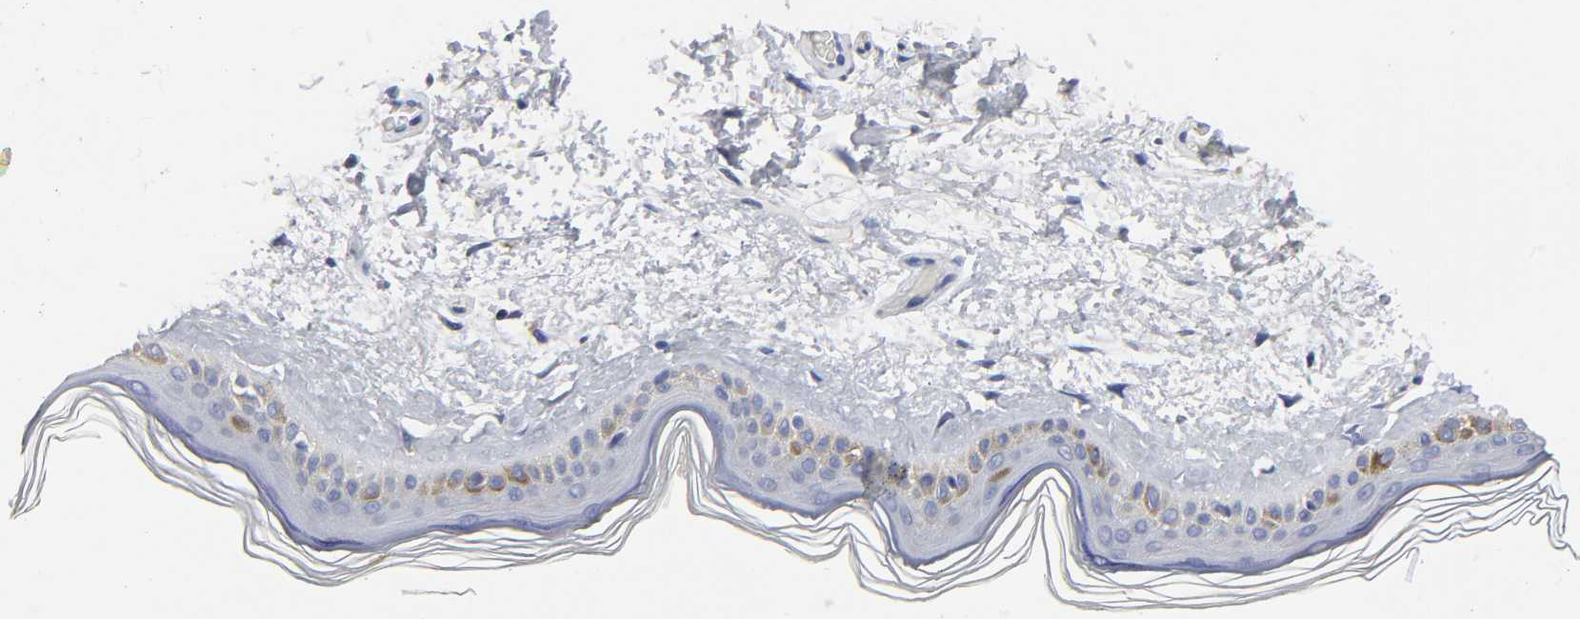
{"staining": {"intensity": "negative", "quantity": "none", "location": "none"}, "tissue": "skin", "cell_type": "Fibroblasts", "image_type": "normal", "snomed": [{"axis": "morphology", "description": "Normal tissue, NOS"}, {"axis": "topography", "description": "Skin"}], "caption": "Immunohistochemistry (IHC) micrograph of benign skin: skin stained with DAB (3,3'-diaminobenzidine) shows no significant protein staining in fibroblasts.", "gene": "AOPEP", "patient": {"sex": "male", "age": 71}}